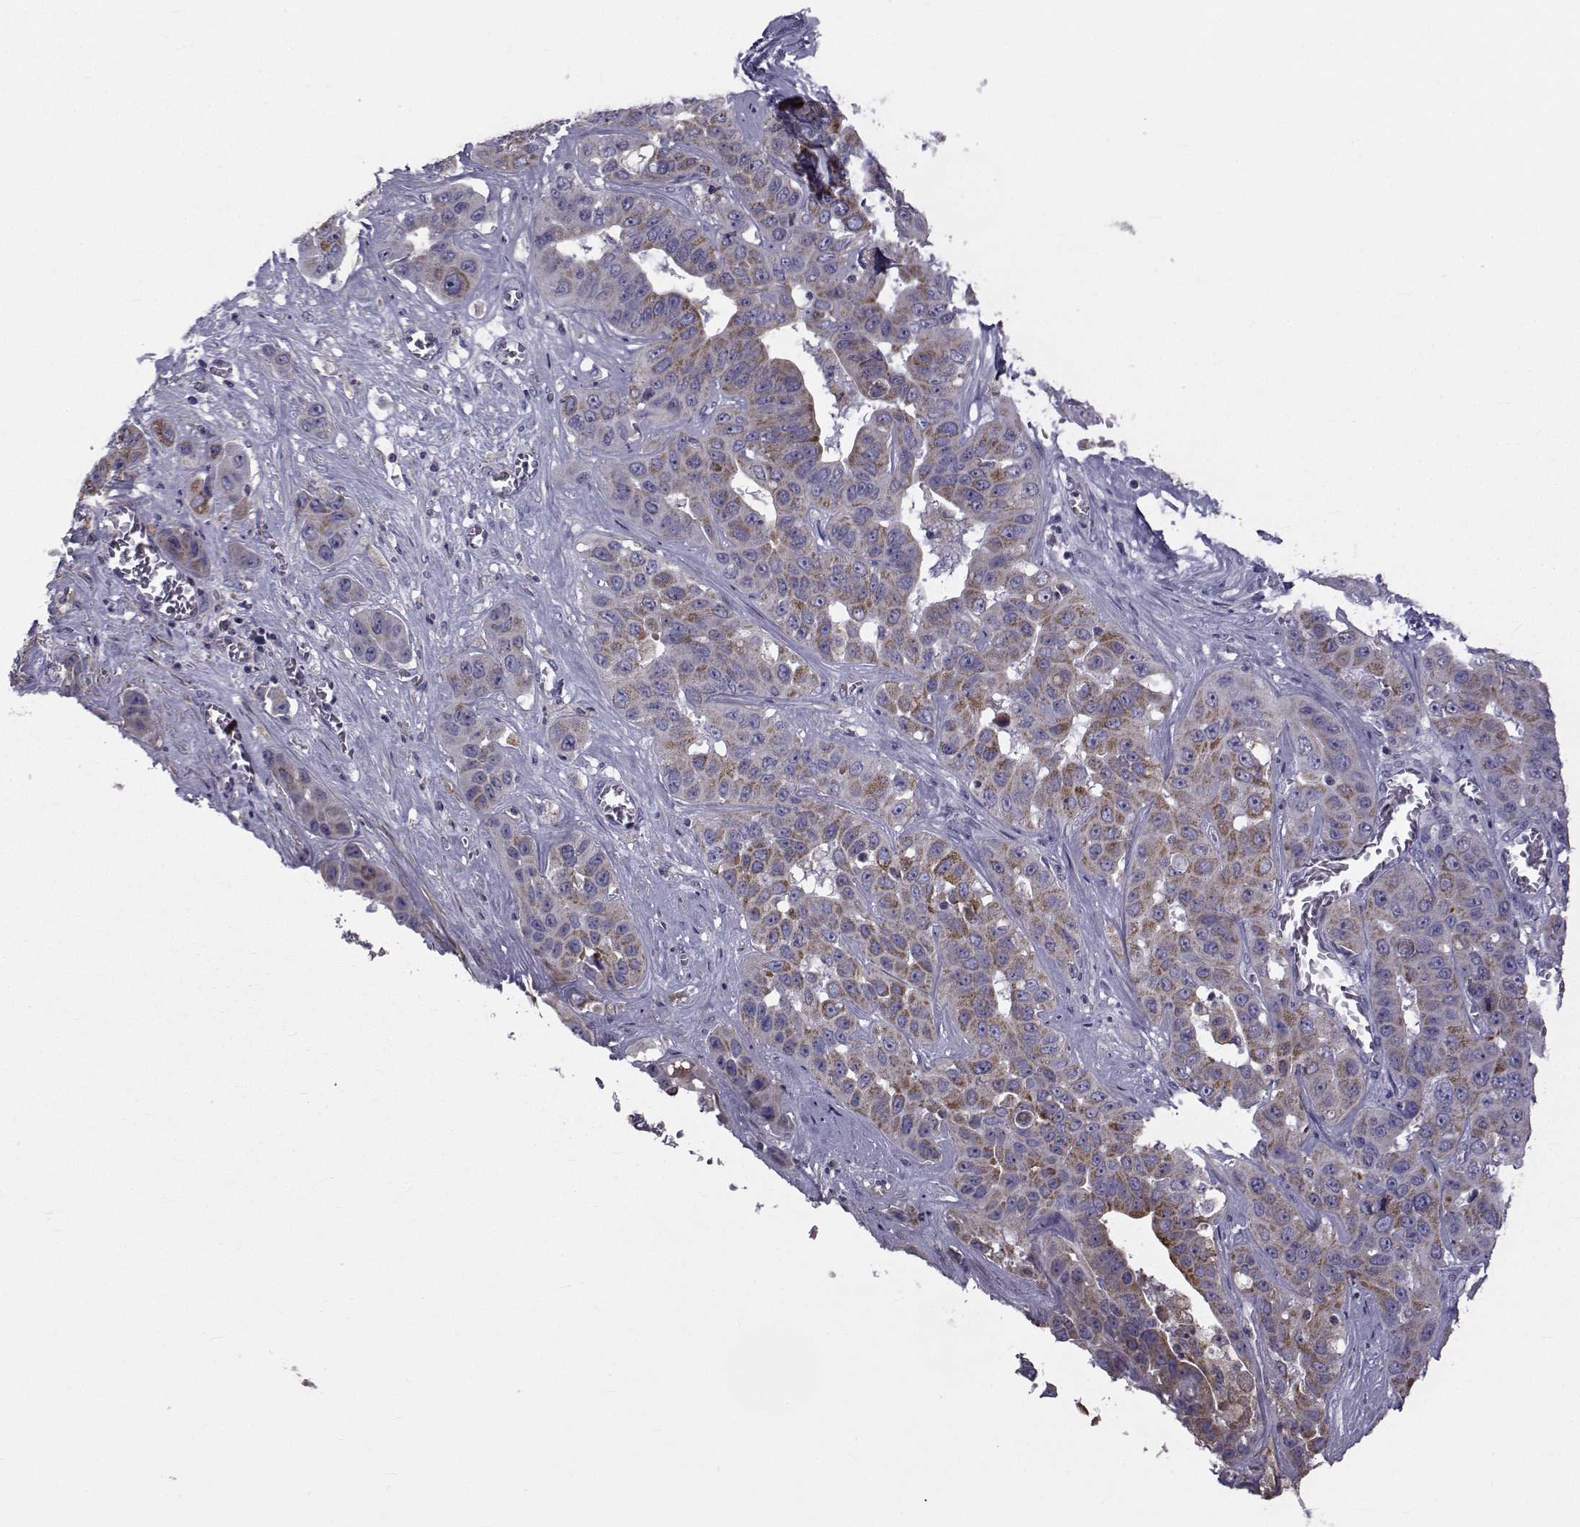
{"staining": {"intensity": "strong", "quantity": "25%-75%", "location": "cytoplasmic/membranous"}, "tissue": "liver cancer", "cell_type": "Tumor cells", "image_type": "cancer", "snomed": [{"axis": "morphology", "description": "Cholangiocarcinoma"}, {"axis": "topography", "description": "Liver"}], "caption": "The histopathology image exhibits immunohistochemical staining of liver cancer (cholangiocarcinoma). There is strong cytoplasmic/membranous expression is identified in approximately 25%-75% of tumor cells. (Stains: DAB (3,3'-diaminobenzidine) in brown, nuclei in blue, Microscopy: brightfield microscopy at high magnification).", "gene": "FDXR", "patient": {"sex": "female", "age": 52}}